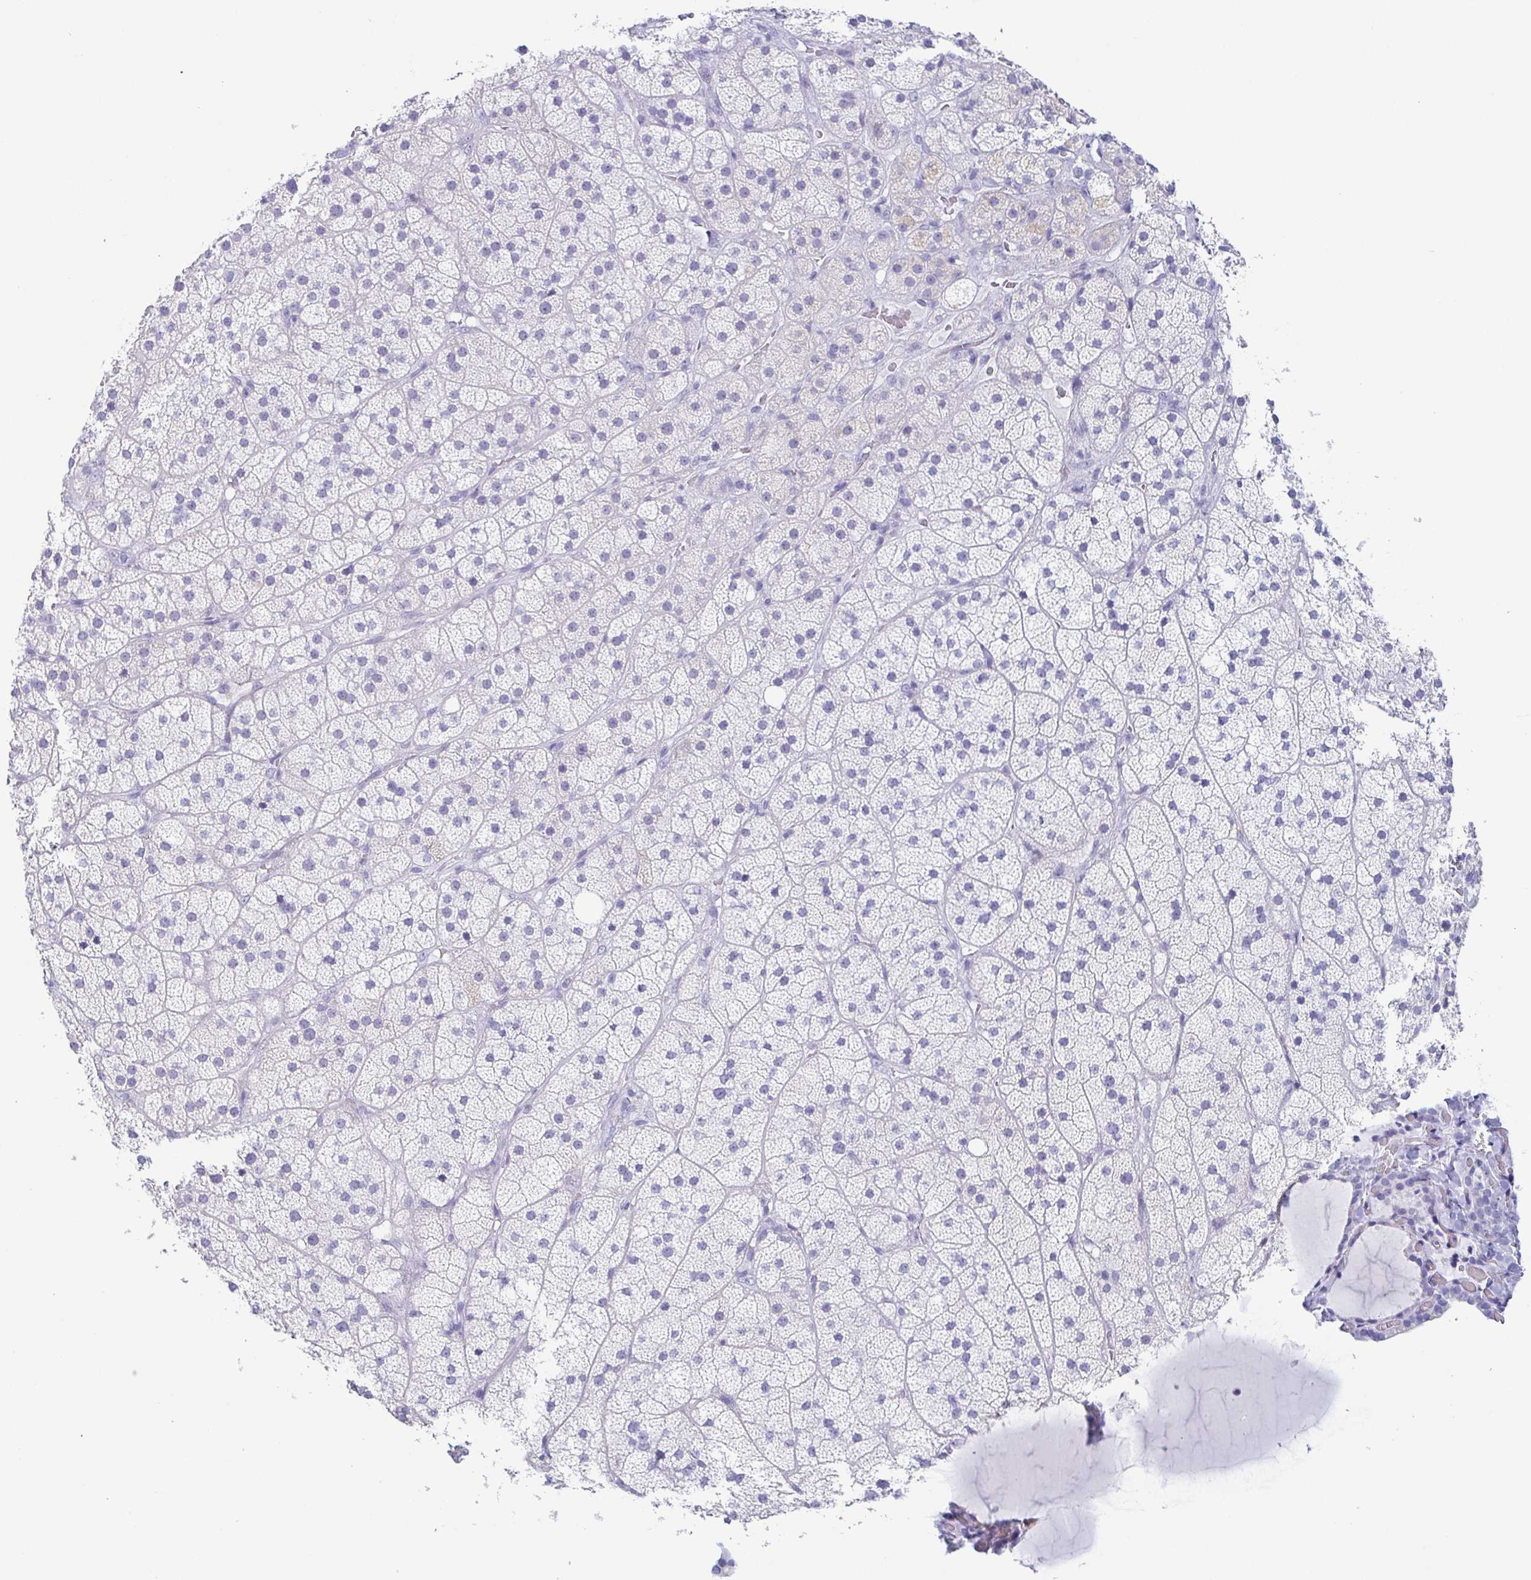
{"staining": {"intensity": "negative", "quantity": "none", "location": "none"}, "tissue": "adrenal gland", "cell_type": "Glandular cells", "image_type": "normal", "snomed": [{"axis": "morphology", "description": "Normal tissue, NOS"}, {"axis": "topography", "description": "Adrenal gland"}], "caption": "This micrograph is of unremarkable adrenal gland stained with IHC to label a protein in brown with the nuclei are counter-stained blue. There is no staining in glandular cells. Nuclei are stained in blue.", "gene": "PRR27", "patient": {"sex": "male", "age": 57}}